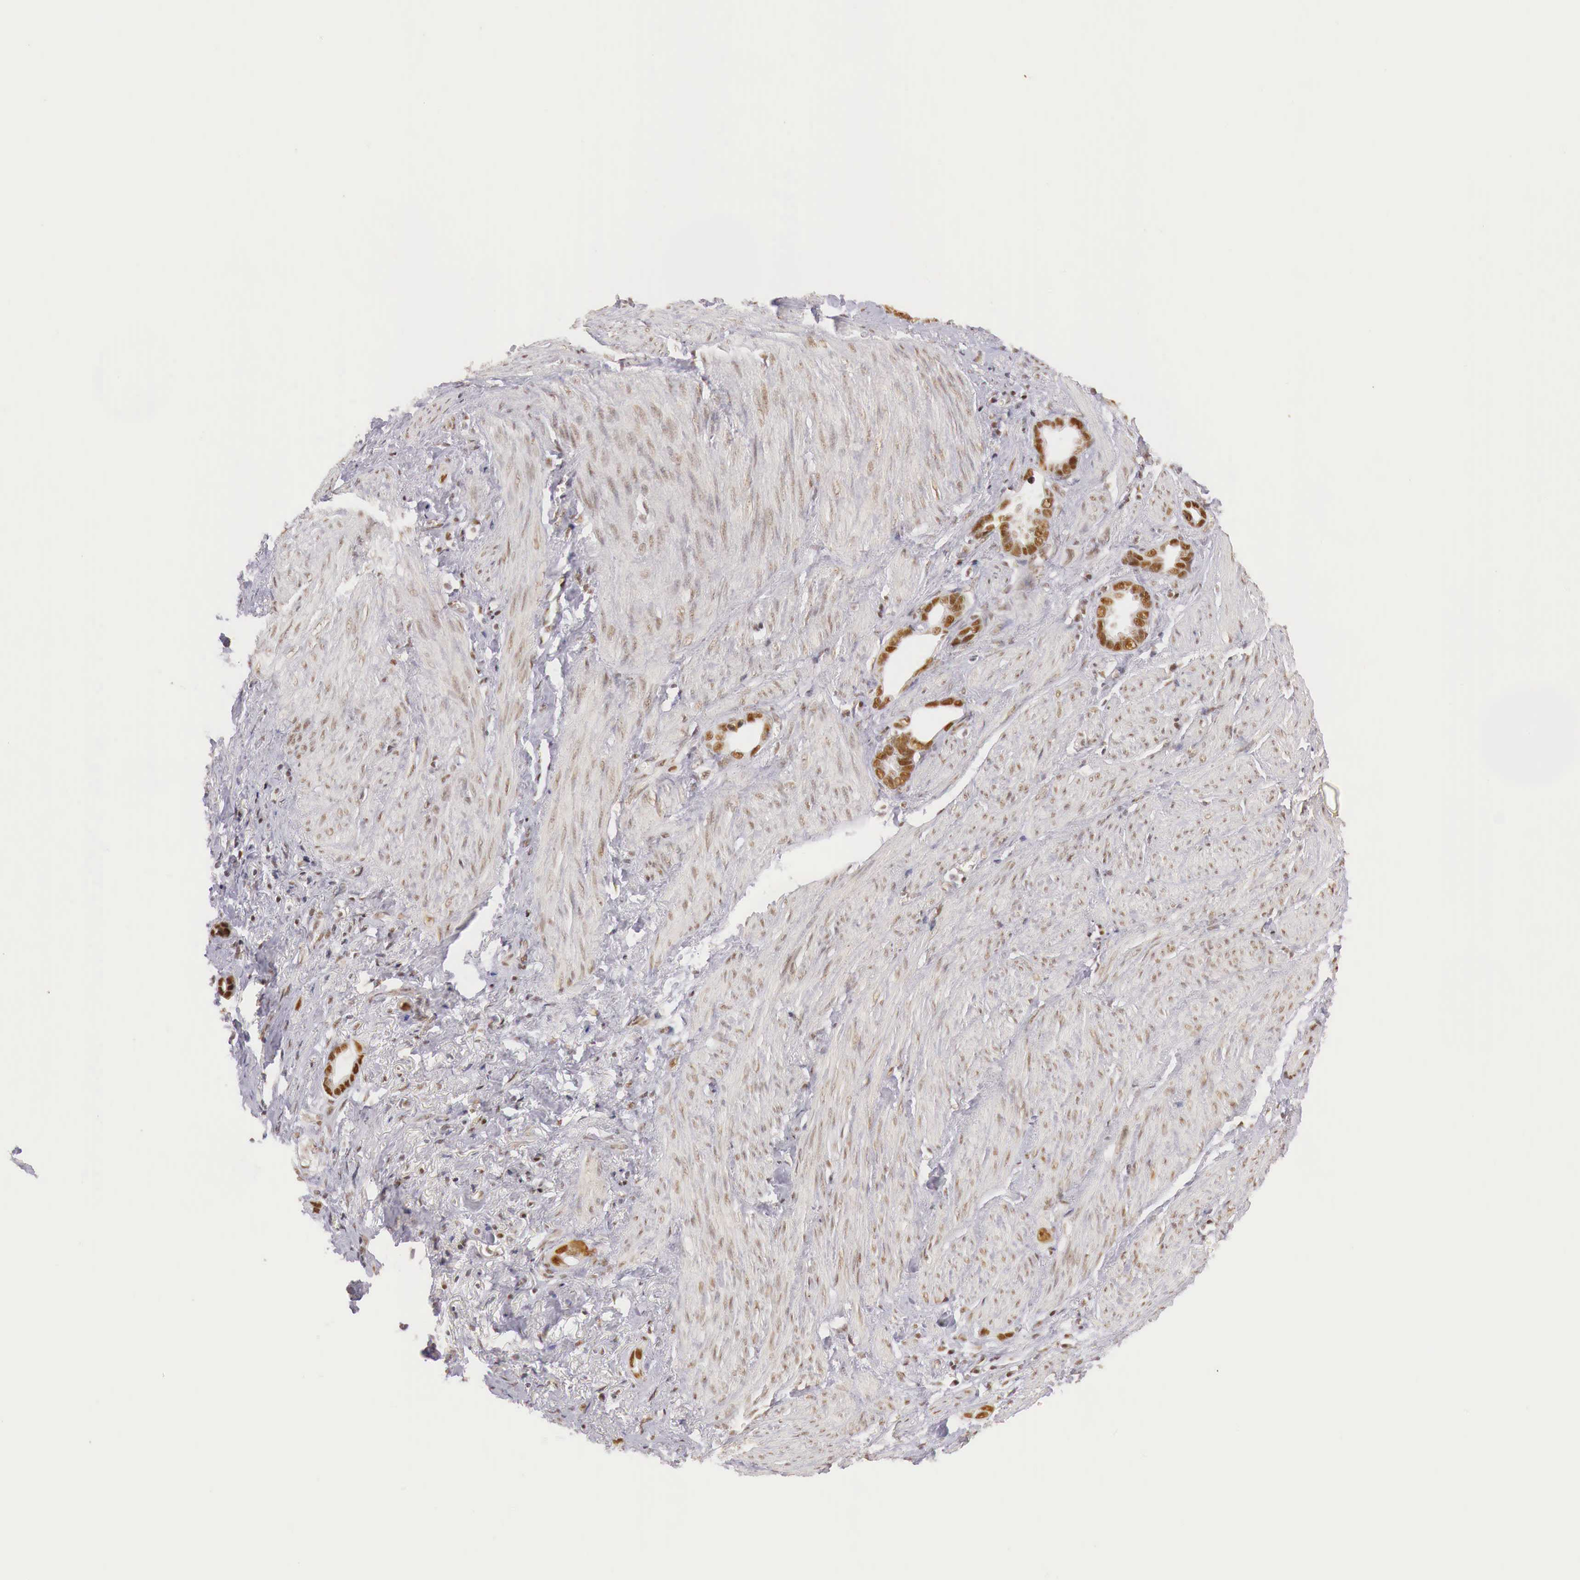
{"staining": {"intensity": "moderate", "quantity": ">75%", "location": "cytoplasmic/membranous,nuclear"}, "tissue": "stomach cancer", "cell_type": "Tumor cells", "image_type": "cancer", "snomed": [{"axis": "morphology", "description": "Adenocarcinoma, NOS"}, {"axis": "topography", "description": "Stomach"}], "caption": "Immunohistochemistry histopathology image of neoplastic tissue: adenocarcinoma (stomach) stained using immunohistochemistry displays medium levels of moderate protein expression localized specifically in the cytoplasmic/membranous and nuclear of tumor cells, appearing as a cytoplasmic/membranous and nuclear brown color.", "gene": "GPKOW", "patient": {"sex": "male", "age": 78}}